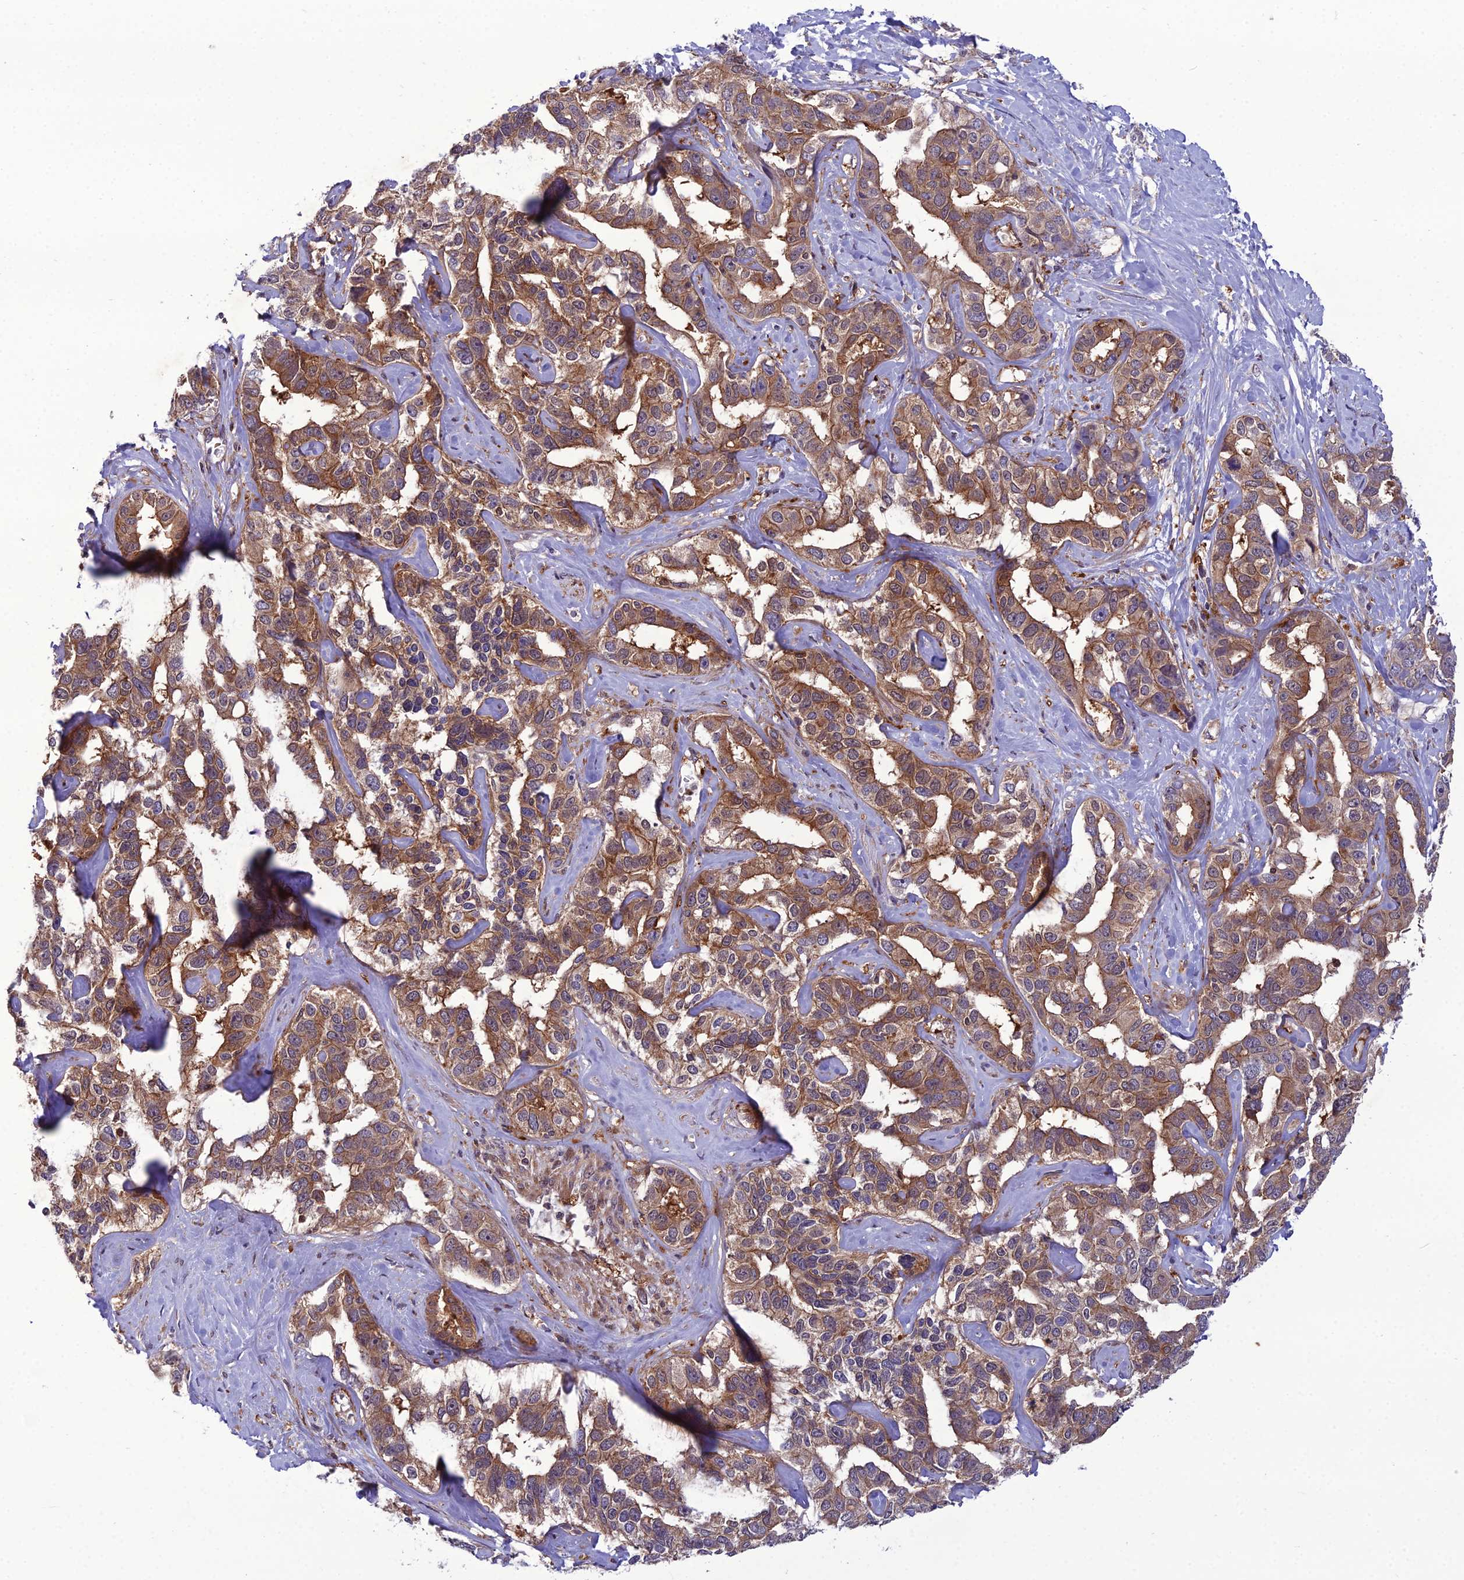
{"staining": {"intensity": "moderate", "quantity": "25%-75%", "location": "cytoplasmic/membranous"}, "tissue": "liver cancer", "cell_type": "Tumor cells", "image_type": "cancer", "snomed": [{"axis": "morphology", "description": "Cholangiocarcinoma"}, {"axis": "topography", "description": "Liver"}], "caption": "IHC image of human liver cancer stained for a protein (brown), which demonstrates medium levels of moderate cytoplasmic/membranous expression in about 25%-75% of tumor cells.", "gene": "GDF6", "patient": {"sex": "male", "age": 59}}